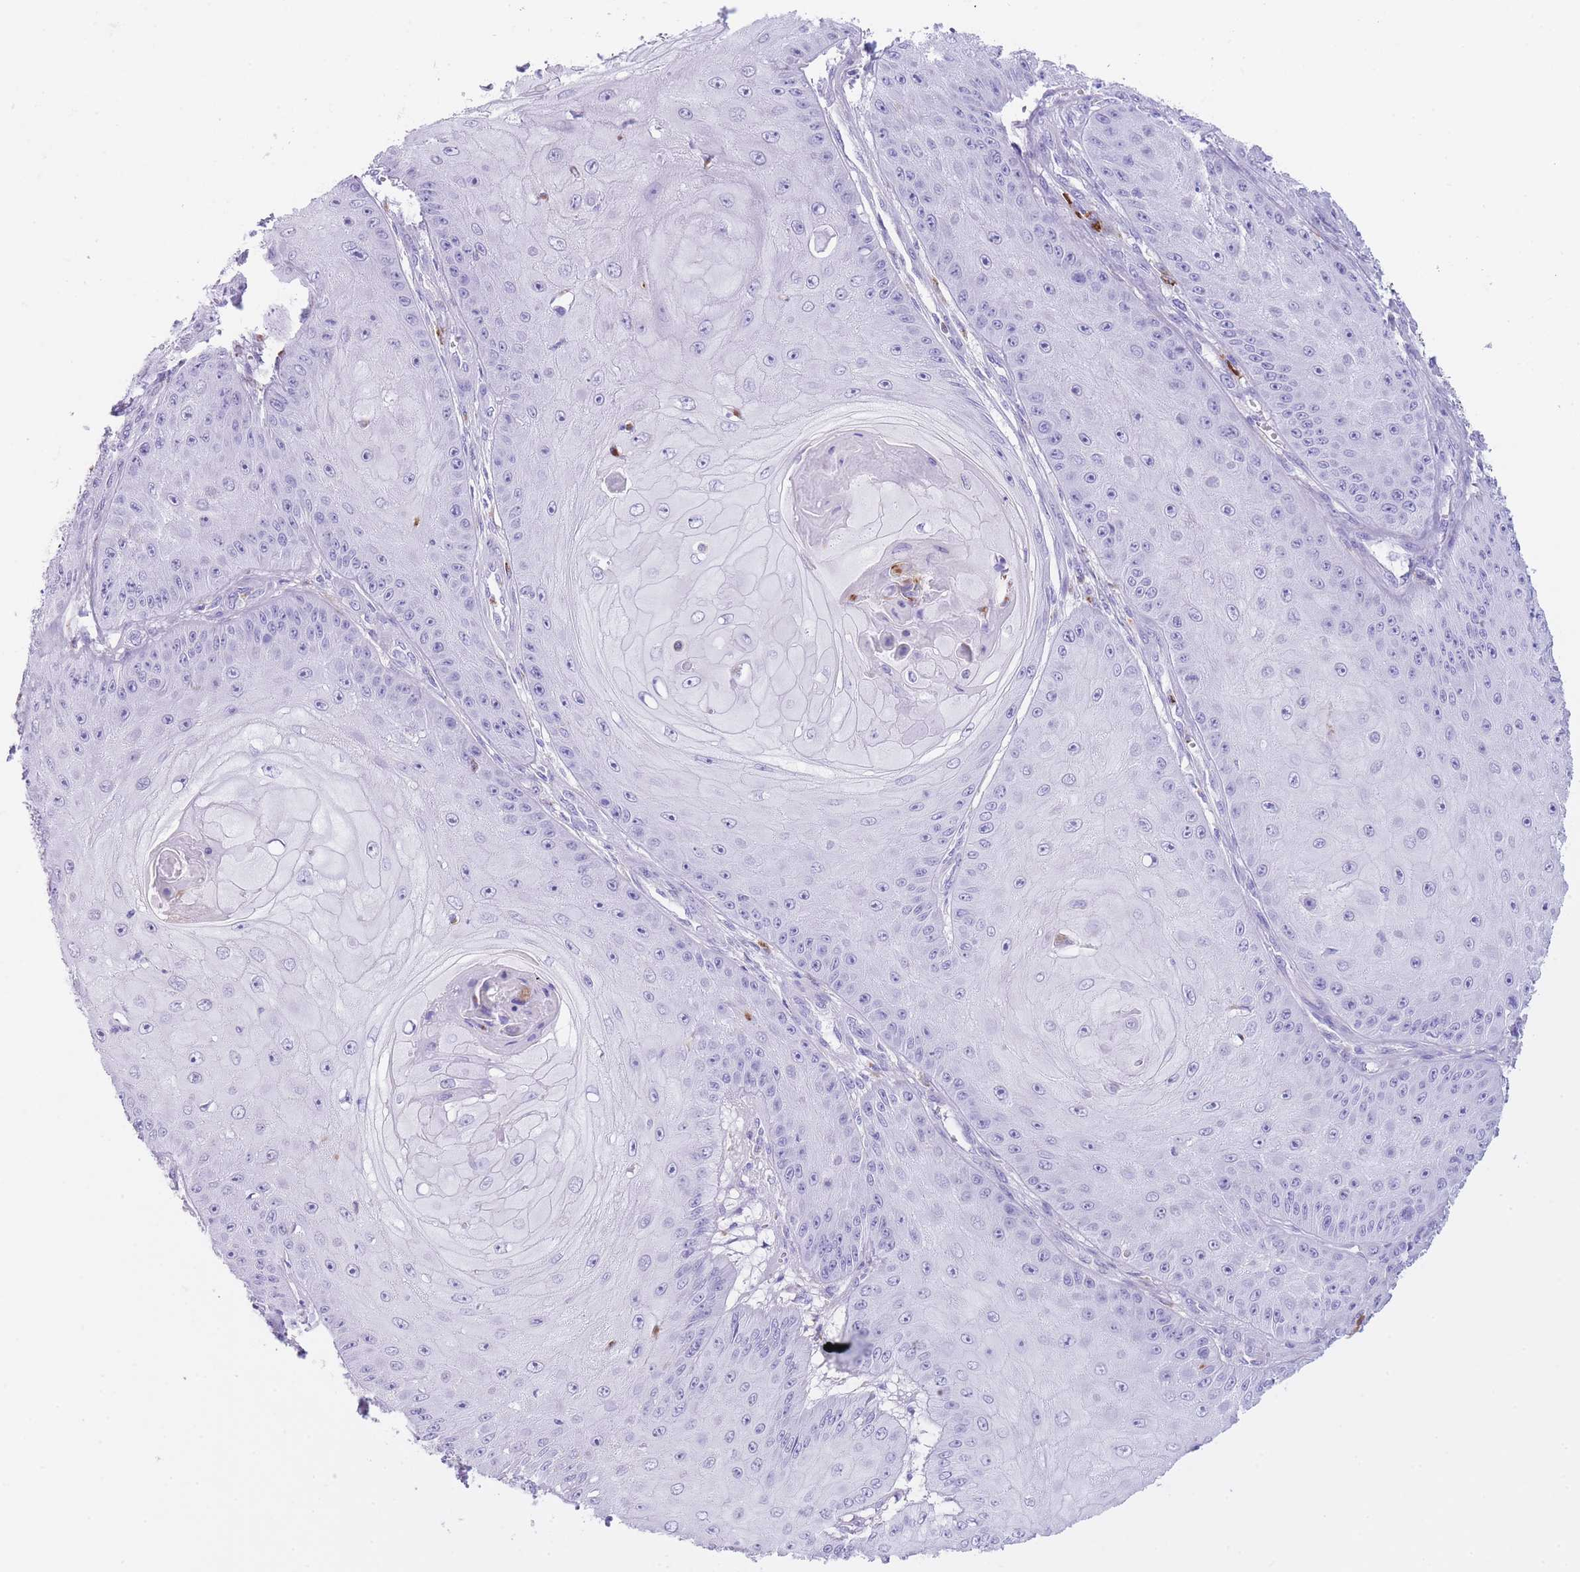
{"staining": {"intensity": "negative", "quantity": "none", "location": "none"}, "tissue": "skin cancer", "cell_type": "Tumor cells", "image_type": "cancer", "snomed": [{"axis": "morphology", "description": "Squamous cell carcinoma, NOS"}, {"axis": "topography", "description": "Skin"}], "caption": "Protein analysis of skin cancer (squamous cell carcinoma) shows no significant staining in tumor cells.", "gene": "PLBD1", "patient": {"sex": "male", "age": 70}}